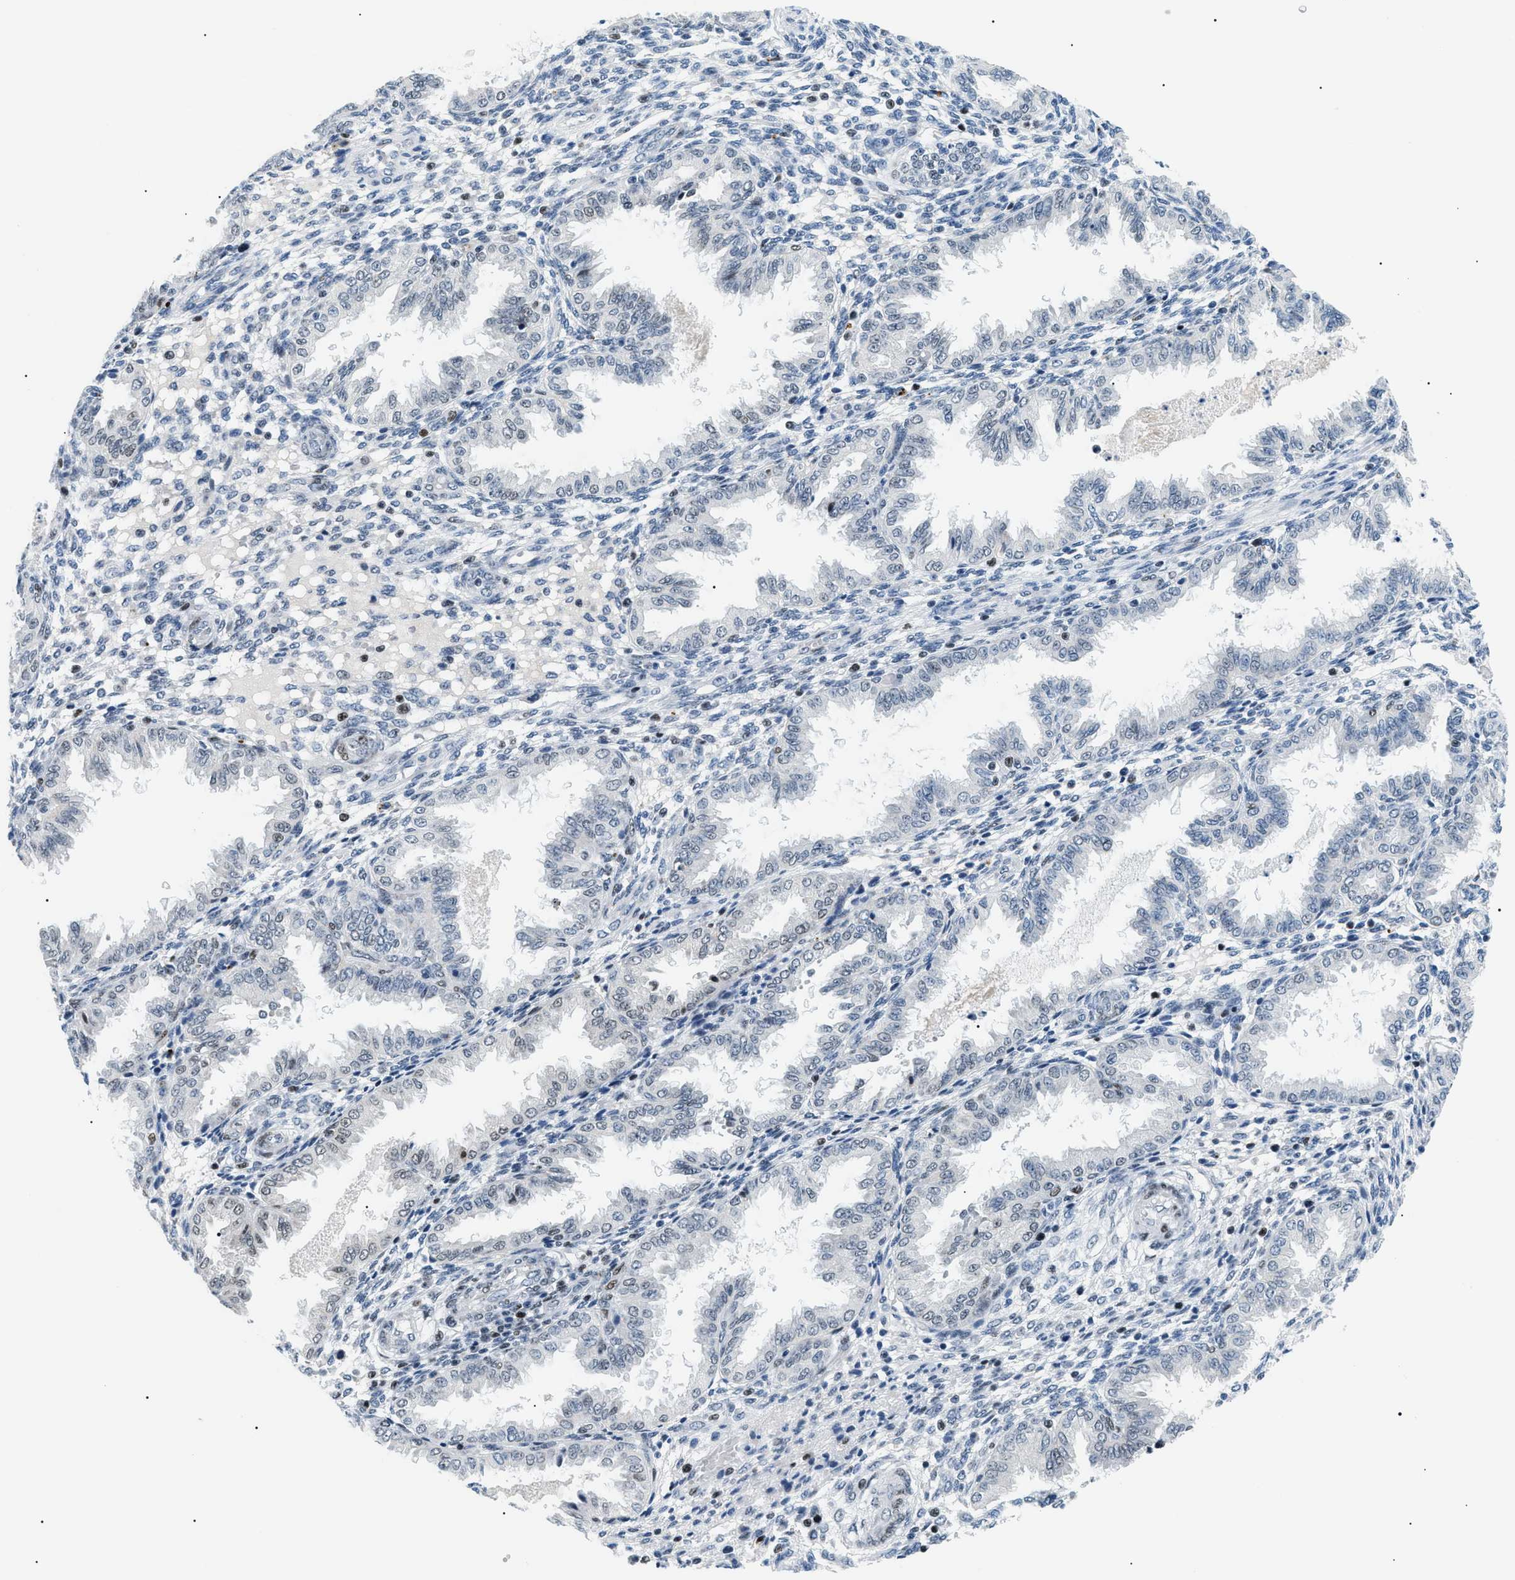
{"staining": {"intensity": "negative", "quantity": "none", "location": "none"}, "tissue": "endometrium", "cell_type": "Cells in endometrial stroma", "image_type": "normal", "snomed": [{"axis": "morphology", "description": "Normal tissue, NOS"}, {"axis": "topography", "description": "Endometrium"}], "caption": "Immunohistochemical staining of benign human endometrium shows no significant positivity in cells in endometrial stroma.", "gene": "SMARCC1", "patient": {"sex": "female", "age": 33}}